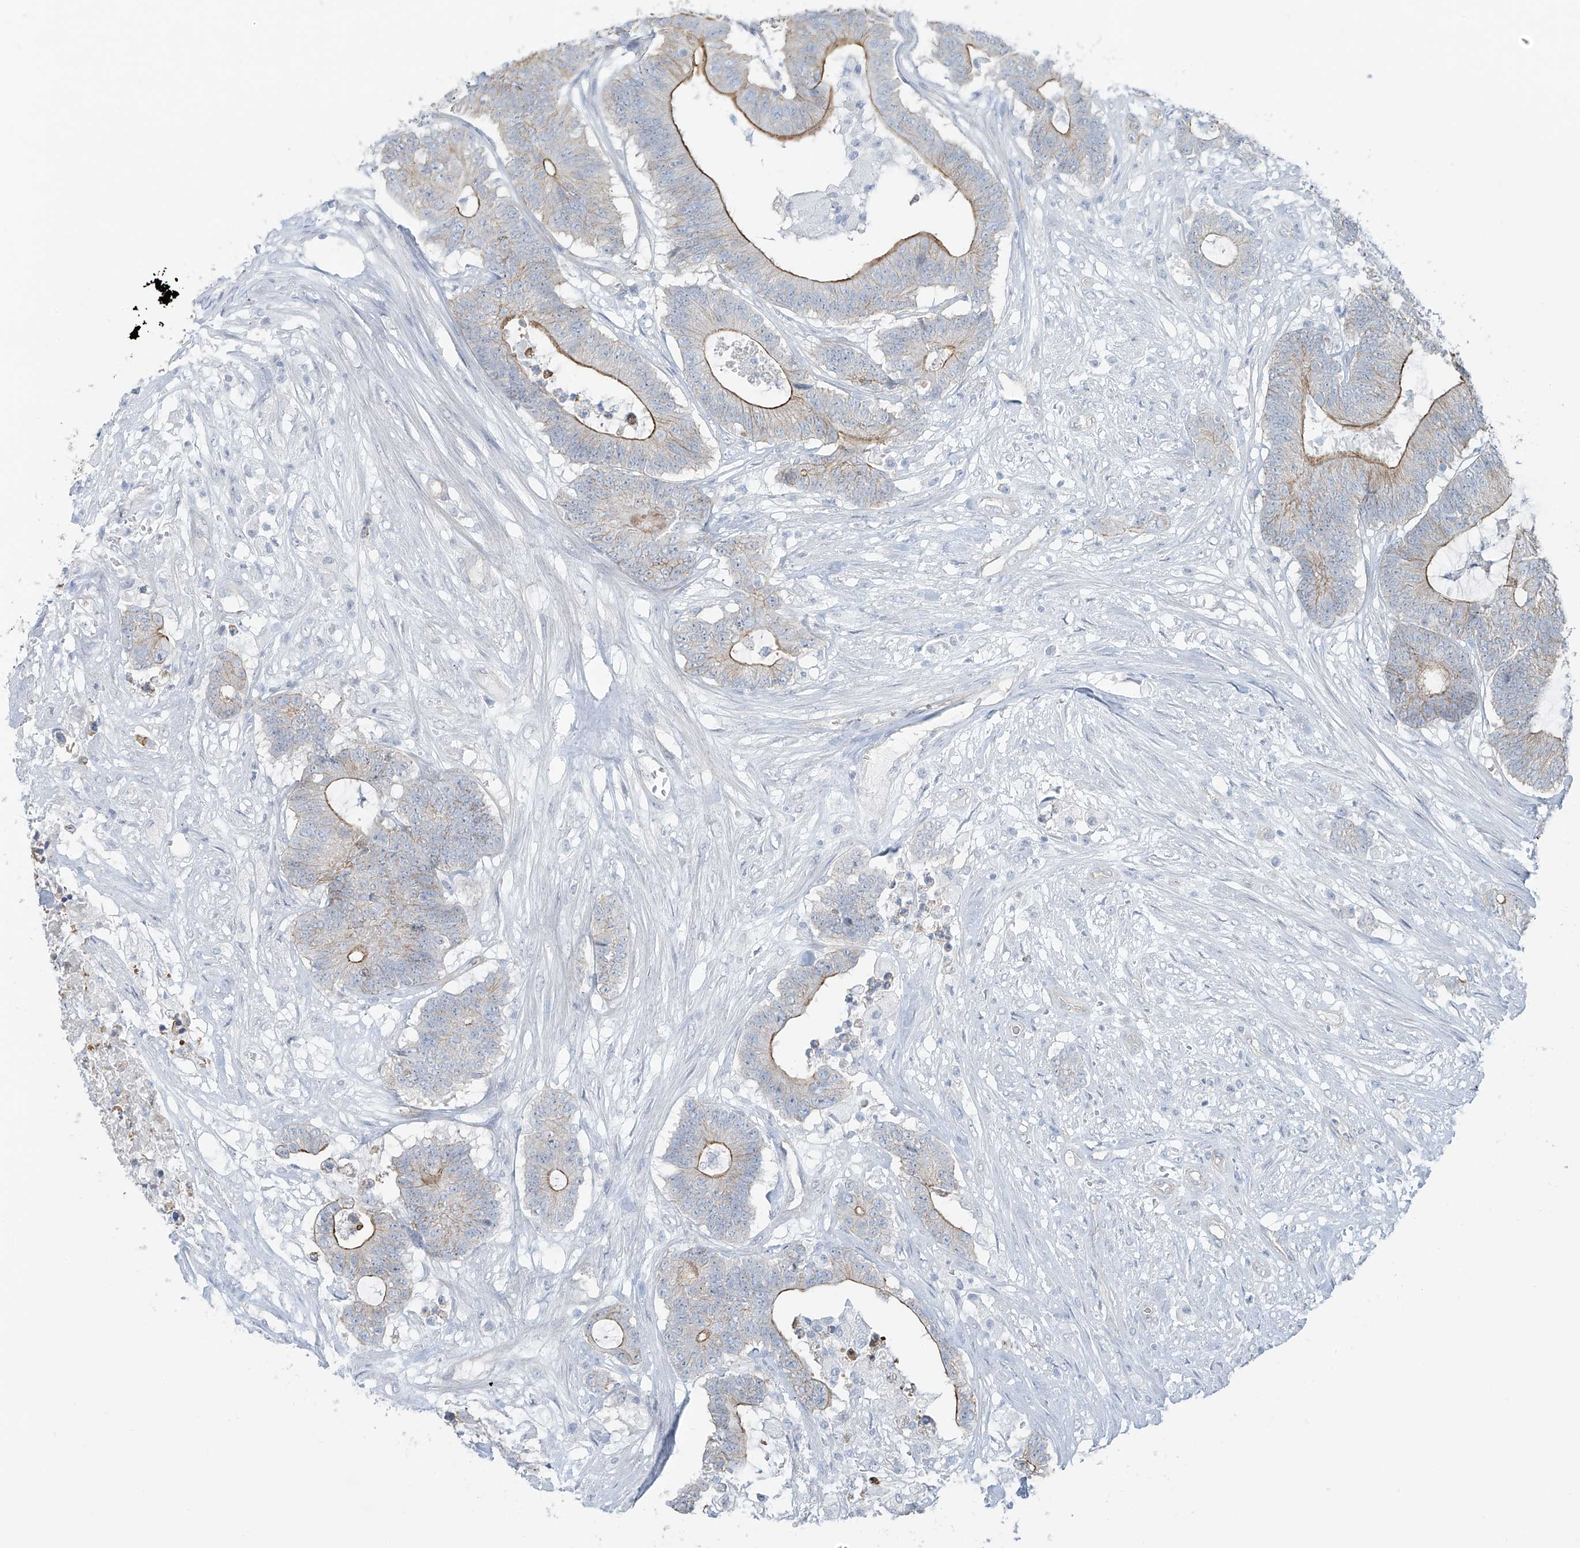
{"staining": {"intensity": "moderate", "quantity": "25%-75%", "location": "cytoplasmic/membranous"}, "tissue": "colorectal cancer", "cell_type": "Tumor cells", "image_type": "cancer", "snomed": [{"axis": "morphology", "description": "Adenocarcinoma, NOS"}, {"axis": "topography", "description": "Colon"}], "caption": "Immunohistochemical staining of human colorectal cancer reveals medium levels of moderate cytoplasmic/membranous expression in about 25%-75% of tumor cells.", "gene": "TUBE1", "patient": {"sex": "female", "age": 84}}